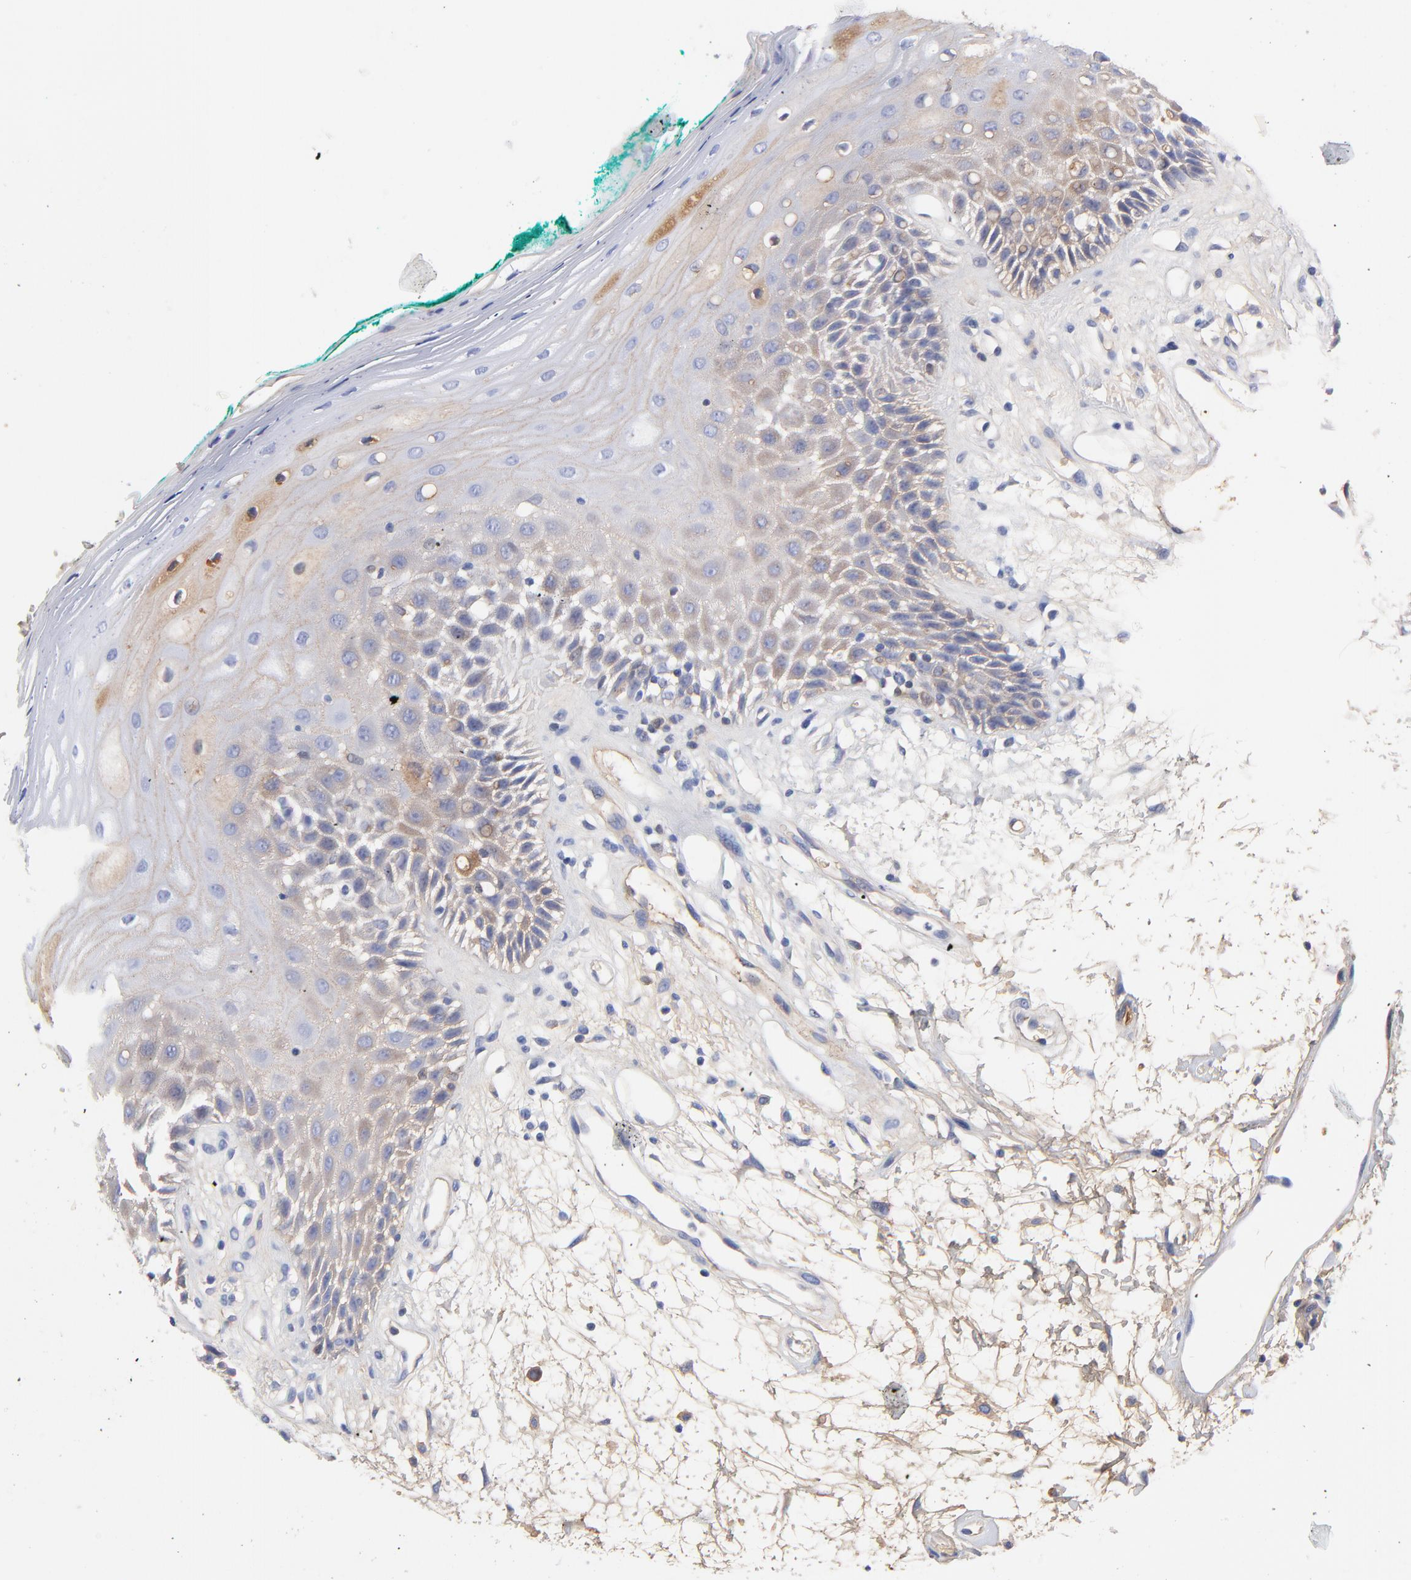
{"staining": {"intensity": "weak", "quantity": "25%-75%", "location": "cytoplasmic/membranous"}, "tissue": "oral mucosa", "cell_type": "Squamous epithelial cells", "image_type": "normal", "snomed": [{"axis": "morphology", "description": "Normal tissue, NOS"}, {"axis": "morphology", "description": "Squamous cell carcinoma, NOS"}, {"axis": "topography", "description": "Skeletal muscle"}, {"axis": "topography", "description": "Oral tissue"}, {"axis": "topography", "description": "Head-Neck"}], "caption": "A low amount of weak cytoplasmic/membranous expression is seen in about 25%-75% of squamous epithelial cells in normal oral mucosa.", "gene": "IGLV3", "patient": {"sex": "female", "age": 84}}